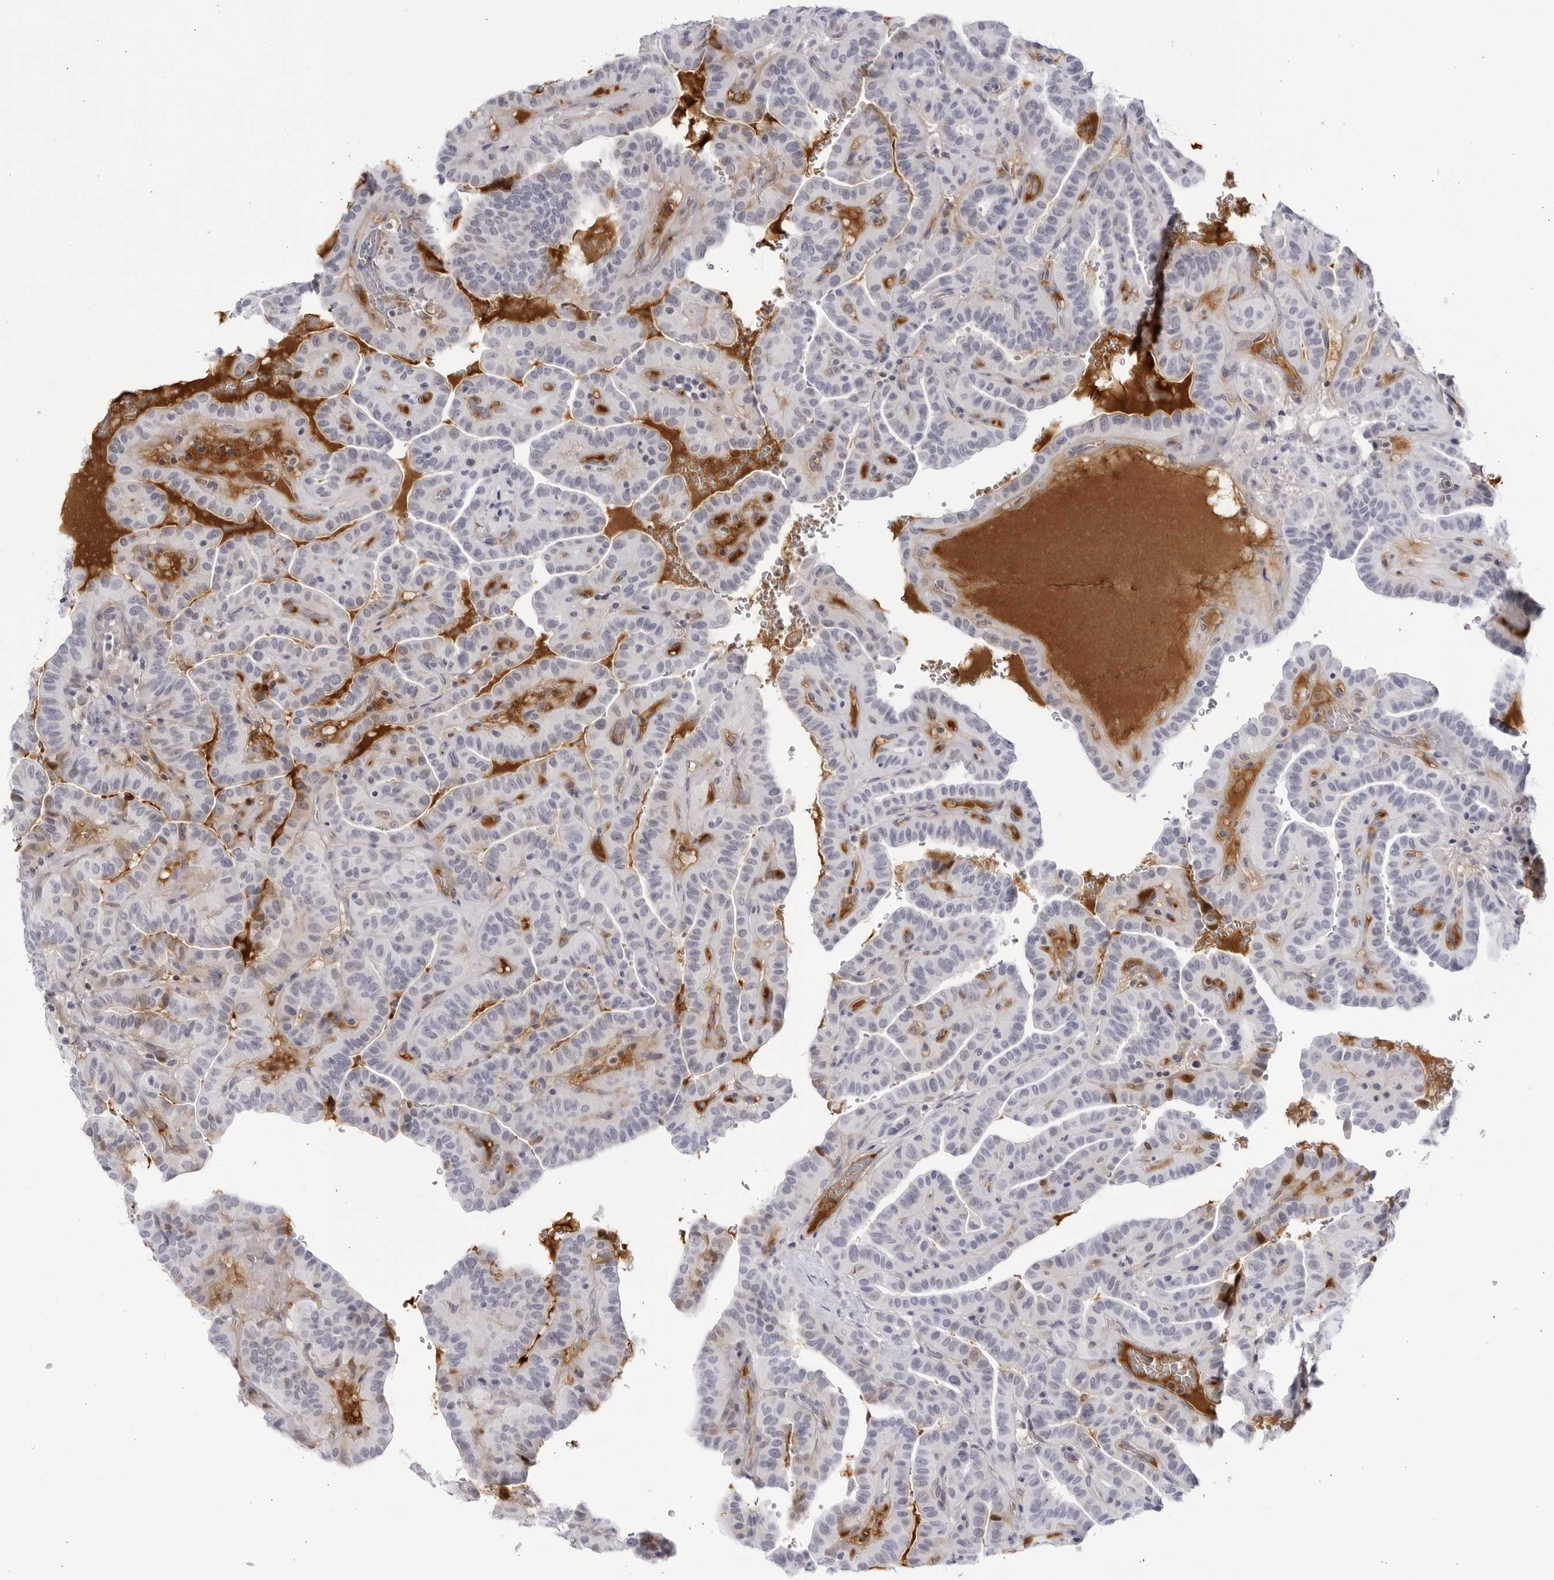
{"staining": {"intensity": "negative", "quantity": "none", "location": "none"}, "tissue": "thyroid cancer", "cell_type": "Tumor cells", "image_type": "cancer", "snomed": [{"axis": "morphology", "description": "Papillary adenocarcinoma, NOS"}, {"axis": "topography", "description": "Thyroid gland"}], "caption": "Immunohistochemical staining of papillary adenocarcinoma (thyroid) demonstrates no significant expression in tumor cells. (DAB immunohistochemistry (IHC), high magnification).", "gene": "CNBD1", "patient": {"sex": "male", "age": 77}}